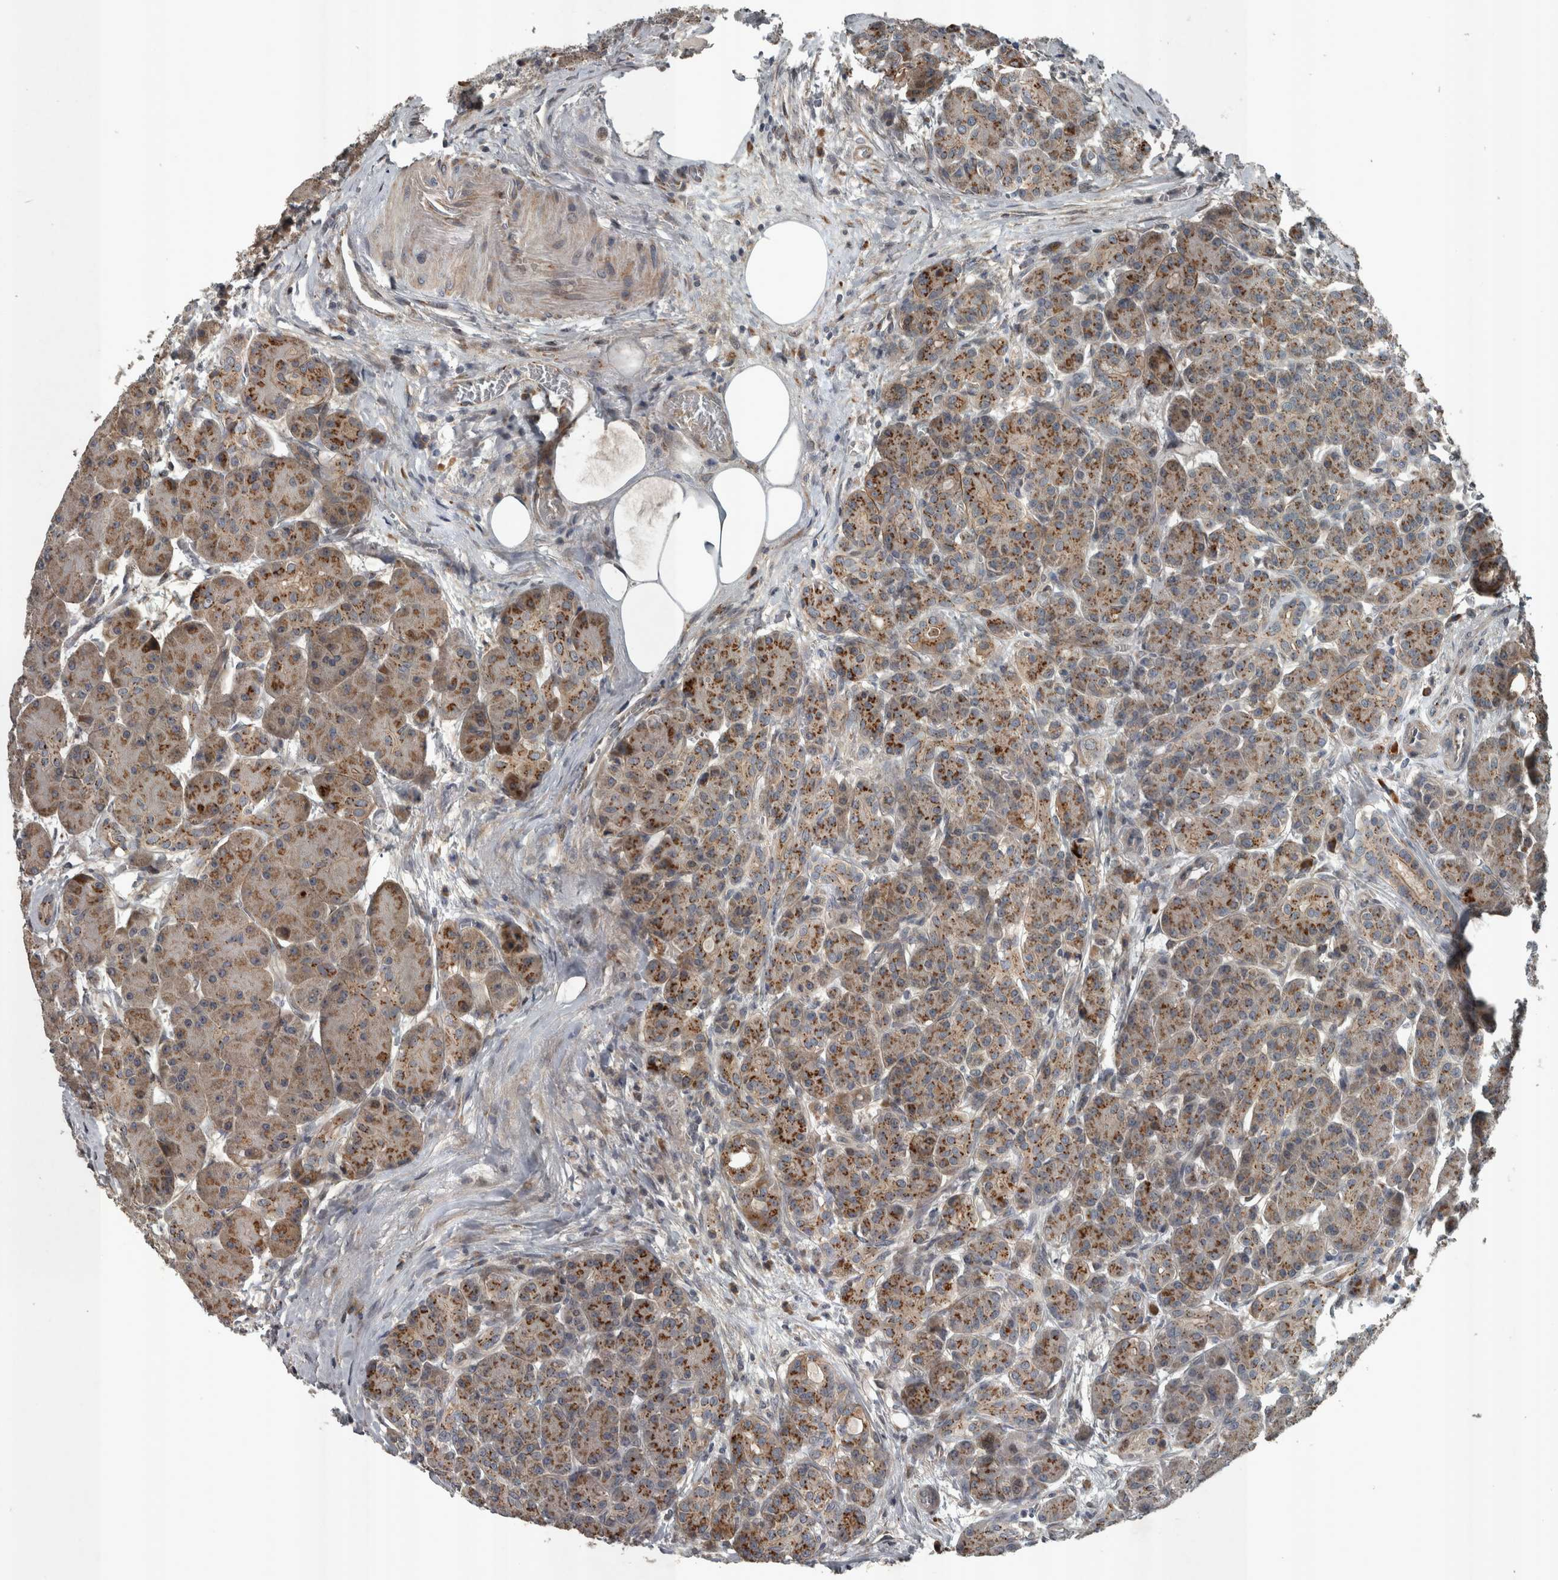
{"staining": {"intensity": "moderate", "quantity": "25%-75%", "location": "cytoplasmic/membranous"}, "tissue": "pancreas", "cell_type": "Exocrine glandular cells", "image_type": "normal", "snomed": [{"axis": "morphology", "description": "Normal tissue, NOS"}, {"axis": "topography", "description": "Pancreas"}], "caption": "Immunohistochemistry of normal human pancreas displays medium levels of moderate cytoplasmic/membranous positivity in about 25%-75% of exocrine glandular cells. (Stains: DAB (3,3'-diaminobenzidine) in brown, nuclei in blue, Microscopy: brightfield microscopy at high magnification).", "gene": "ZNF345", "patient": {"sex": "male", "age": 63}}